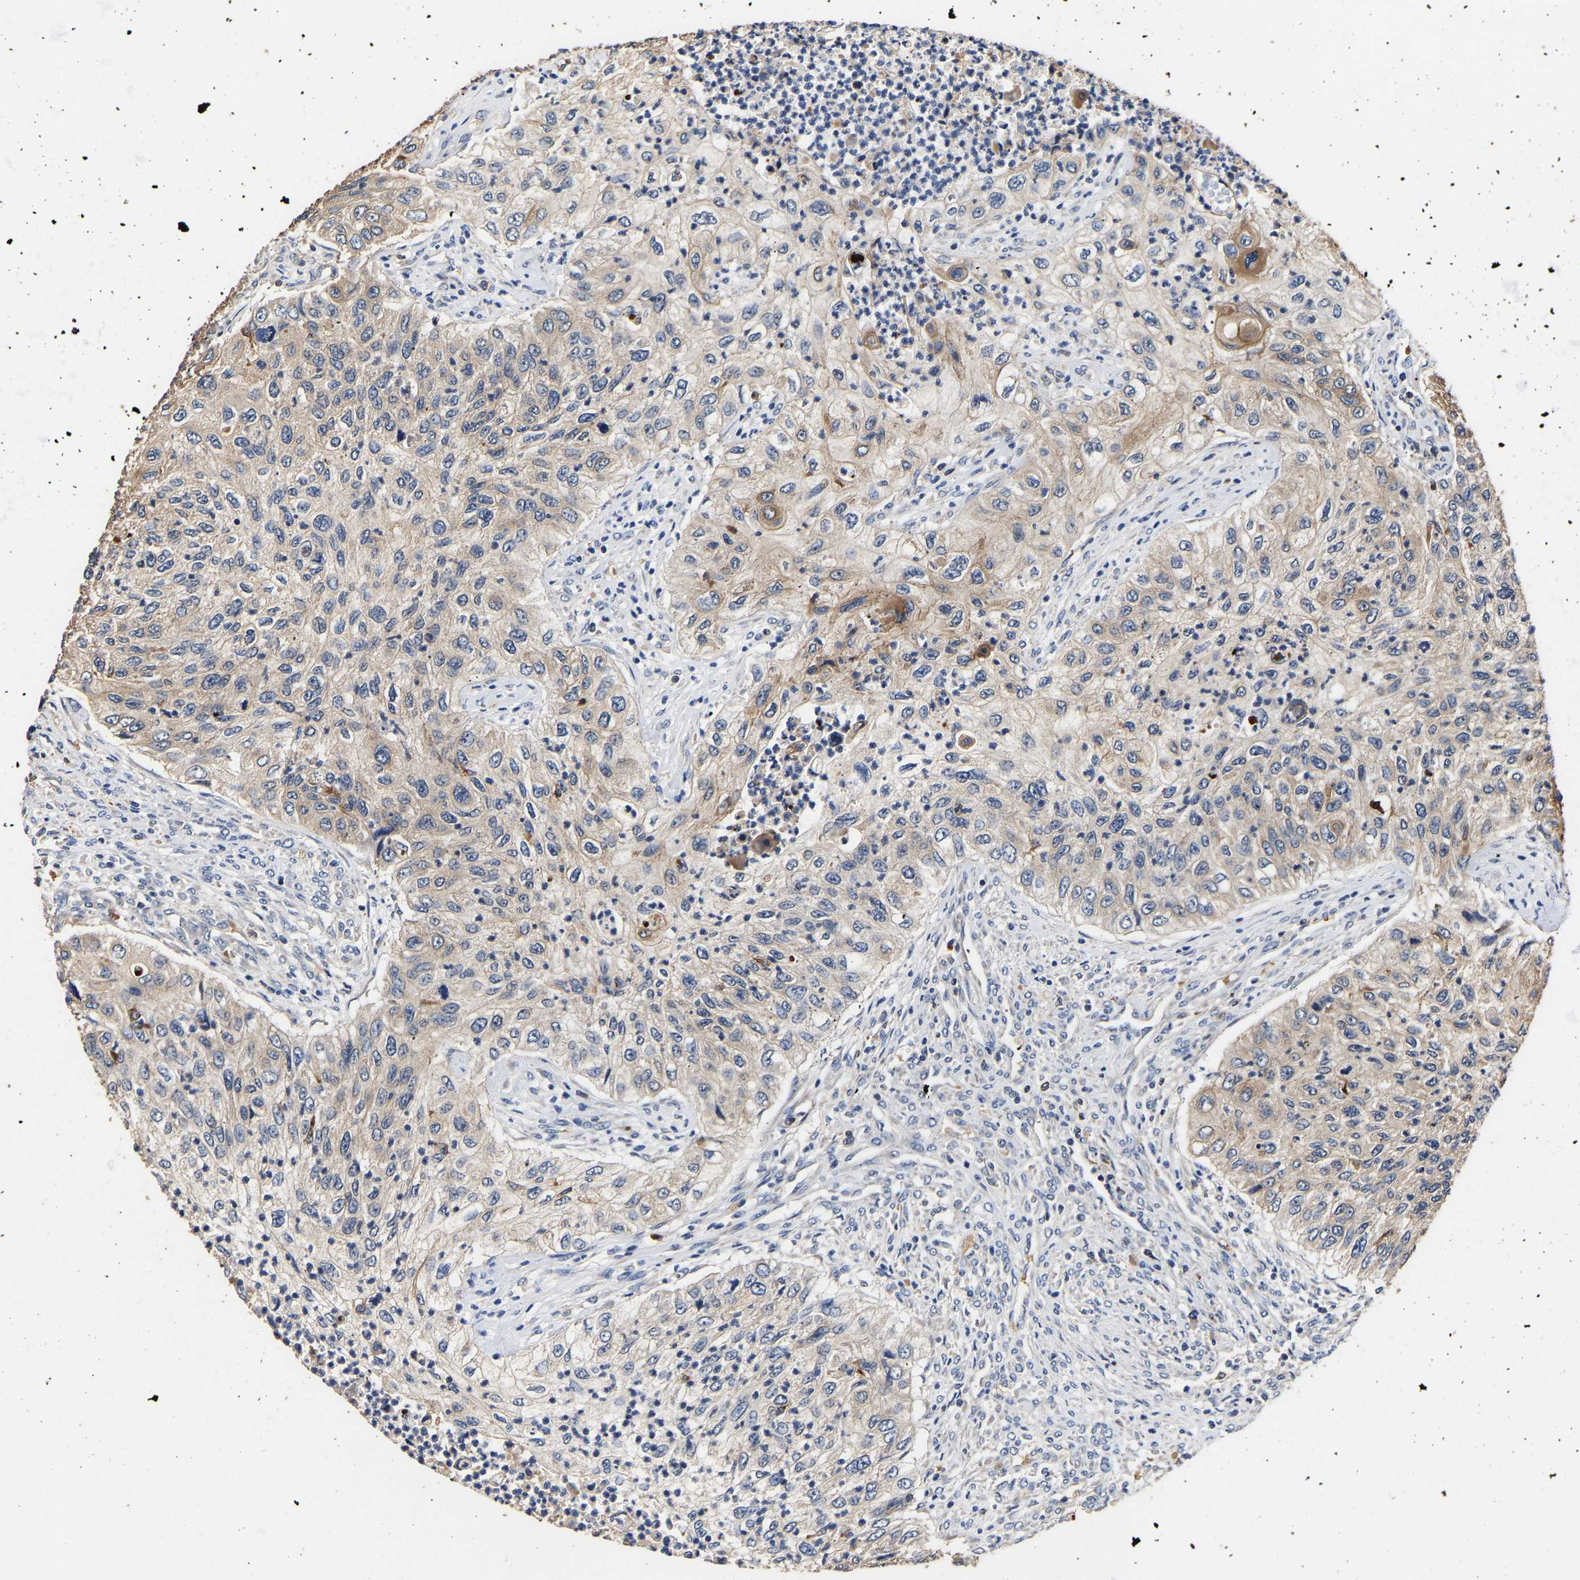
{"staining": {"intensity": "weak", "quantity": "25%-75%", "location": "cytoplasmic/membranous"}, "tissue": "urothelial cancer", "cell_type": "Tumor cells", "image_type": "cancer", "snomed": [{"axis": "morphology", "description": "Urothelial carcinoma, High grade"}, {"axis": "topography", "description": "Urinary bladder"}], "caption": "Brown immunohistochemical staining in urothelial cancer displays weak cytoplasmic/membranous staining in approximately 25%-75% of tumor cells.", "gene": "LRBA", "patient": {"sex": "female", "age": 60}}